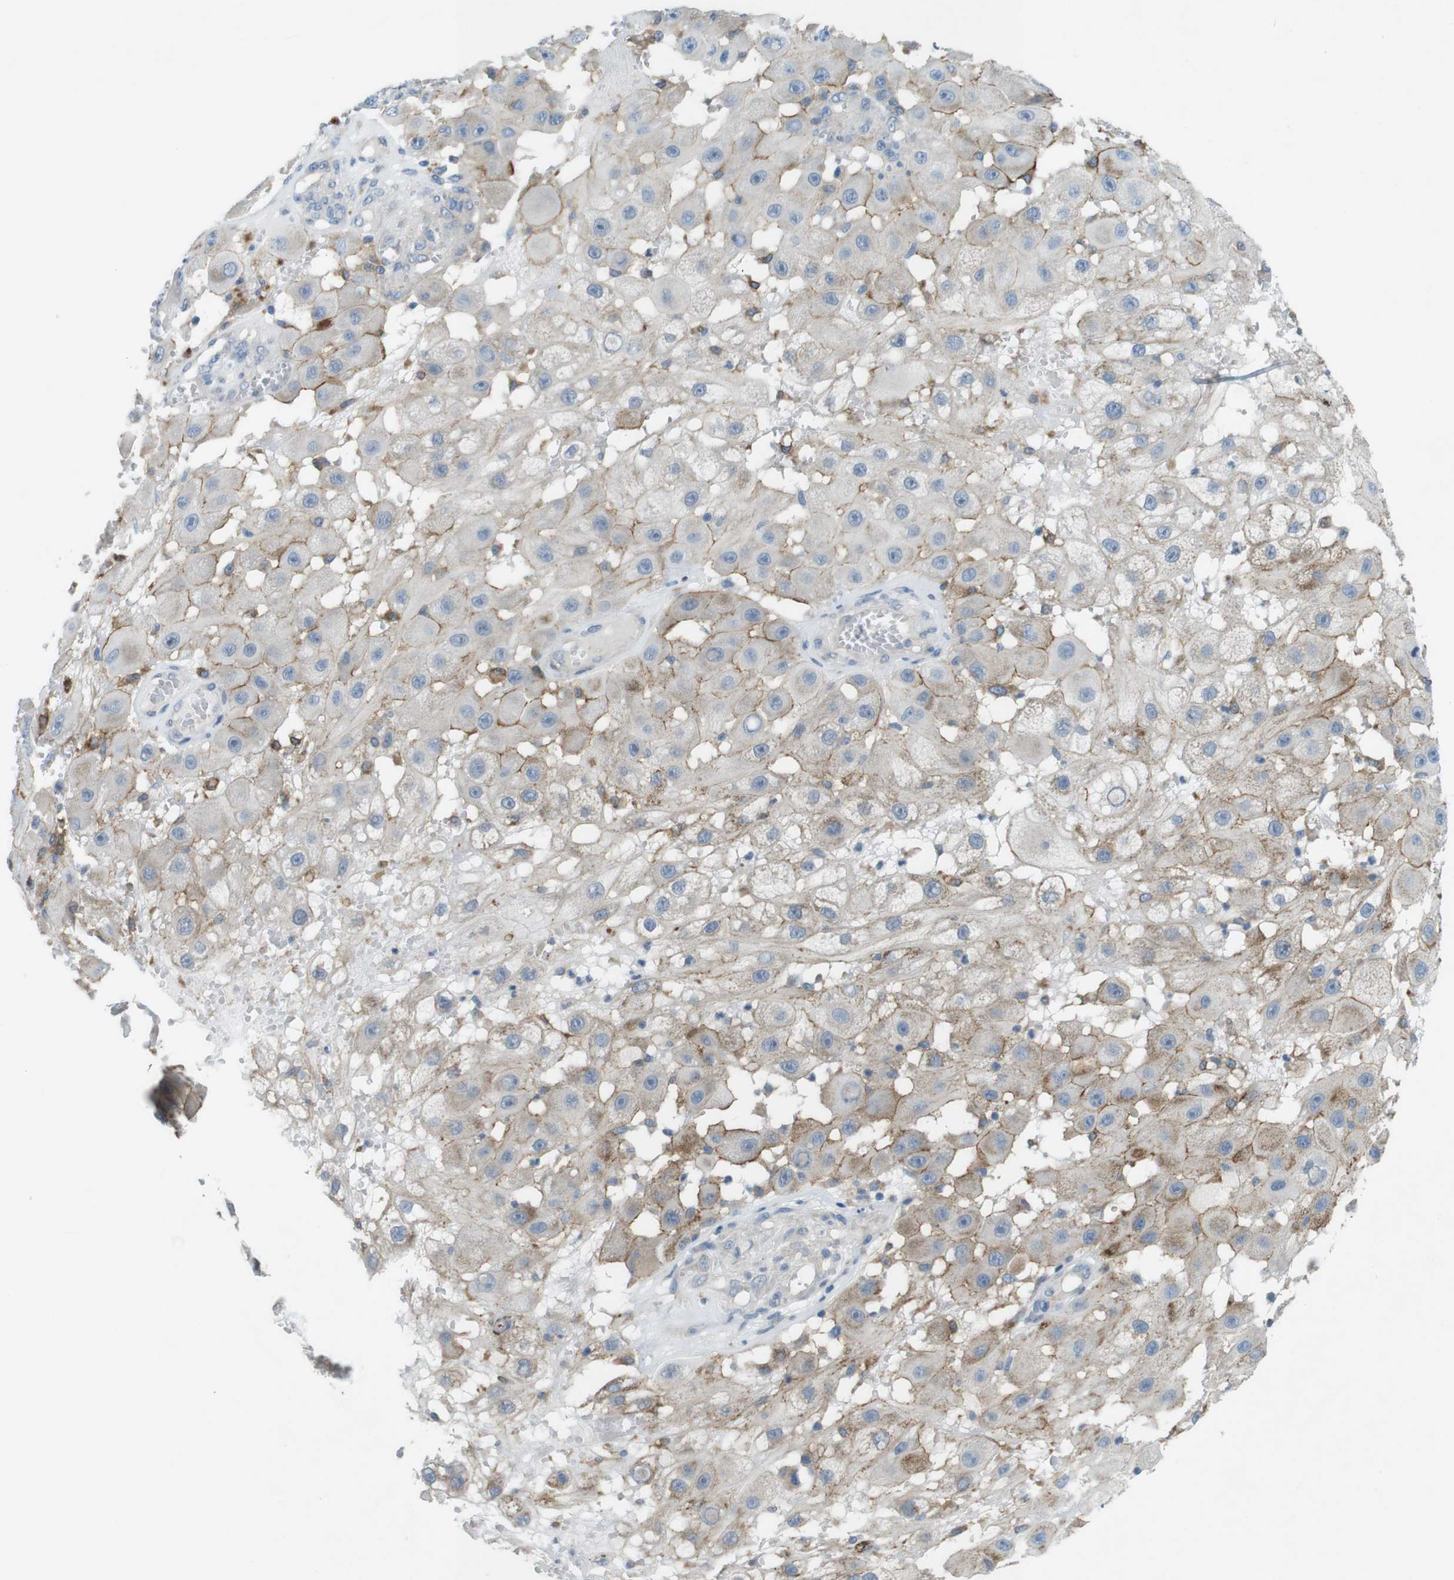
{"staining": {"intensity": "moderate", "quantity": "<25%", "location": "cytoplasmic/membranous"}, "tissue": "melanoma", "cell_type": "Tumor cells", "image_type": "cancer", "snomed": [{"axis": "morphology", "description": "Malignant melanoma, NOS"}, {"axis": "topography", "description": "Skin"}], "caption": "Protein analysis of melanoma tissue reveals moderate cytoplasmic/membranous positivity in approximately <25% of tumor cells.", "gene": "TYW1", "patient": {"sex": "female", "age": 81}}